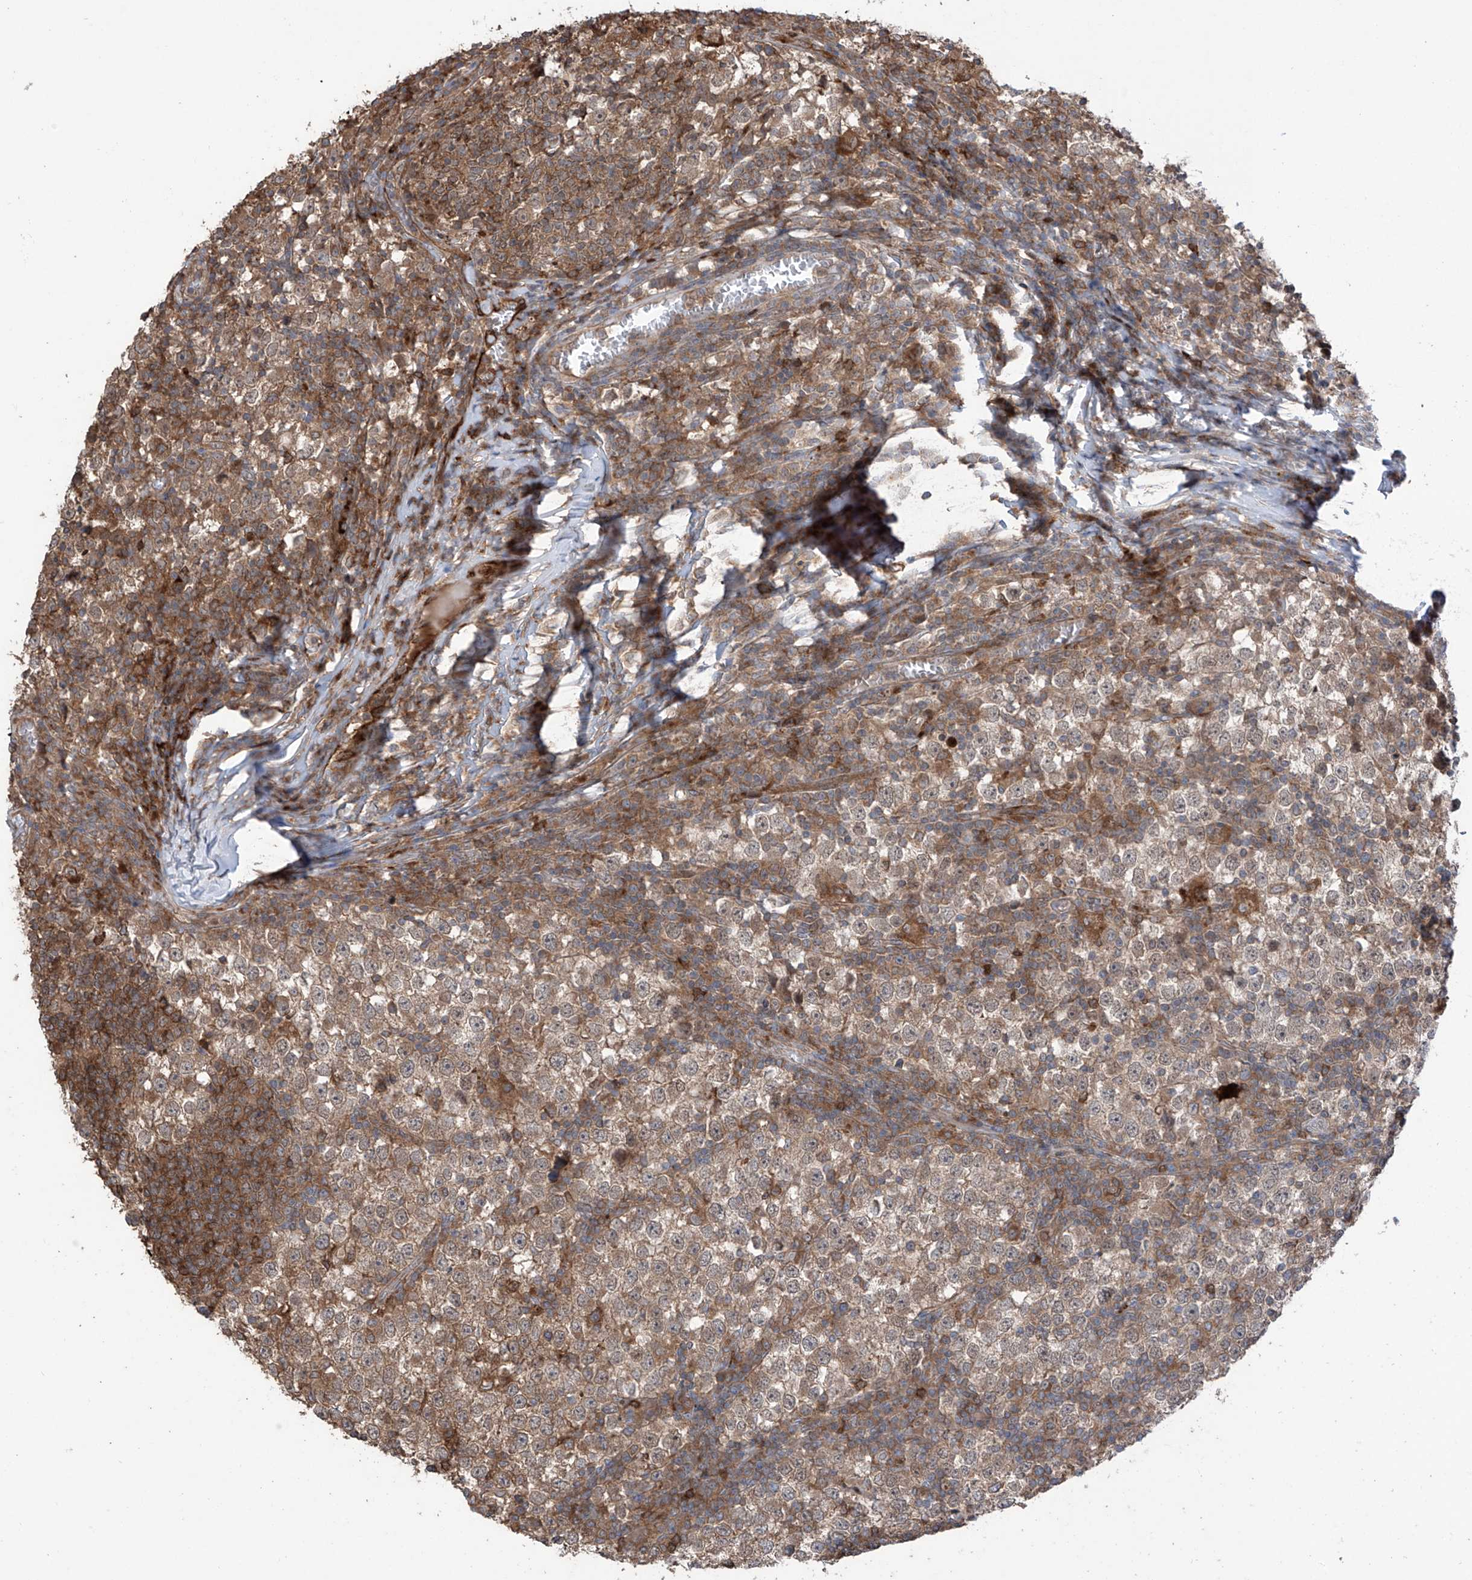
{"staining": {"intensity": "moderate", "quantity": ">75%", "location": "cytoplasmic/membranous"}, "tissue": "testis cancer", "cell_type": "Tumor cells", "image_type": "cancer", "snomed": [{"axis": "morphology", "description": "Seminoma, NOS"}, {"axis": "topography", "description": "Testis"}], "caption": "Human testis cancer stained with a protein marker shows moderate staining in tumor cells.", "gene": "SAMD3", "patient": {"sex": "male", "age": 65}}